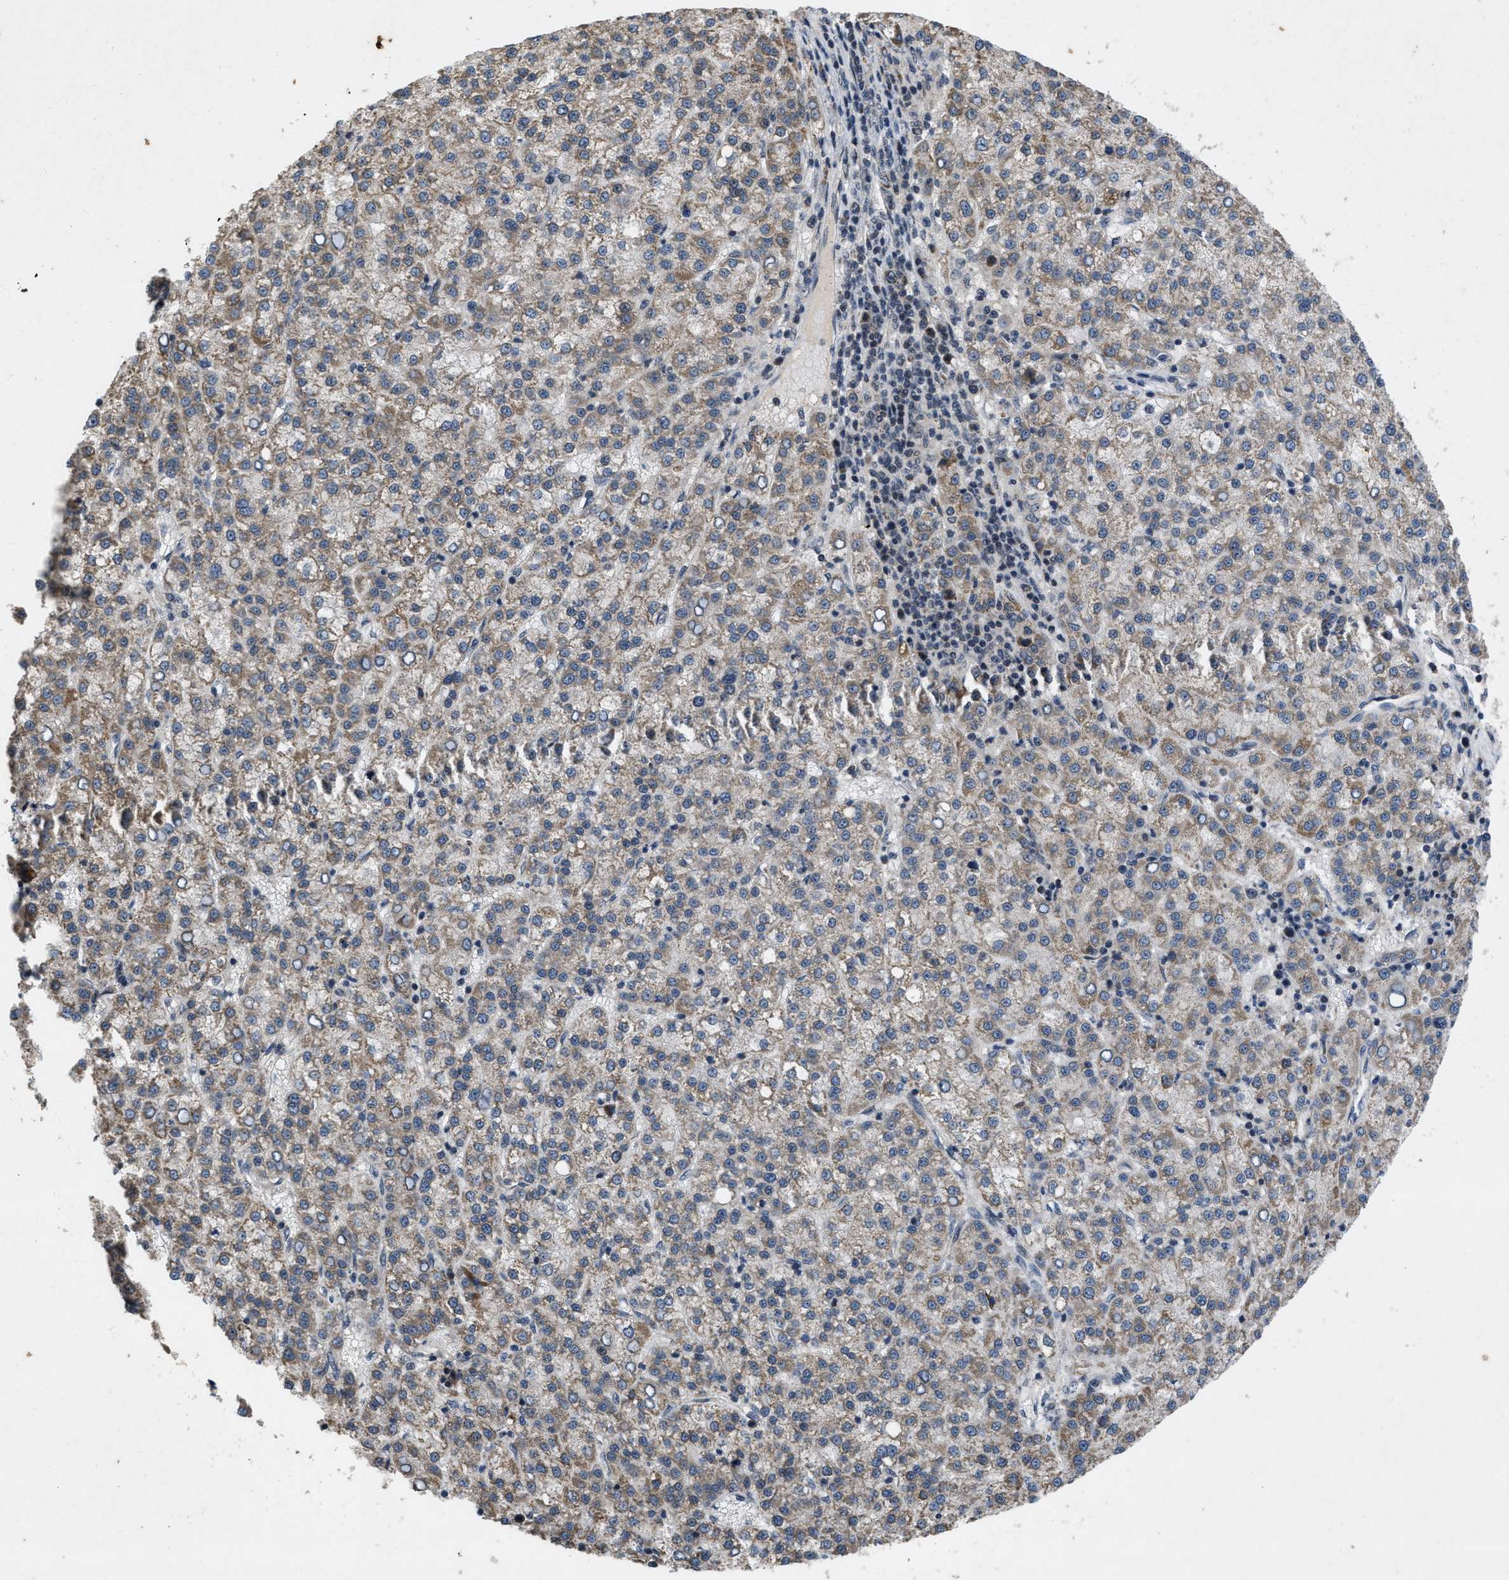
{"staining": {"intensity": "weak", "quantity": ">75%", "location": "cytoplasmic/membranous"}, "tissue": "liver cancer", "cell_type": "Tumor cells", "image_type": "cancer", "snomed": [{"axis": "morphology", "description": "Carcinoma, Hepatocellular, NOS"}, {"axis": "topography", "description": "Liver"}], "caption": "DAB immunohistochemical staining of hepatocellular carcinoma (liver) displays weak cytoplasmic/membranous protein positivity in approximately >75% of tumor cells.", "gene": "ZNHIT1", "patient": {"sex": "female", "age": 58}}